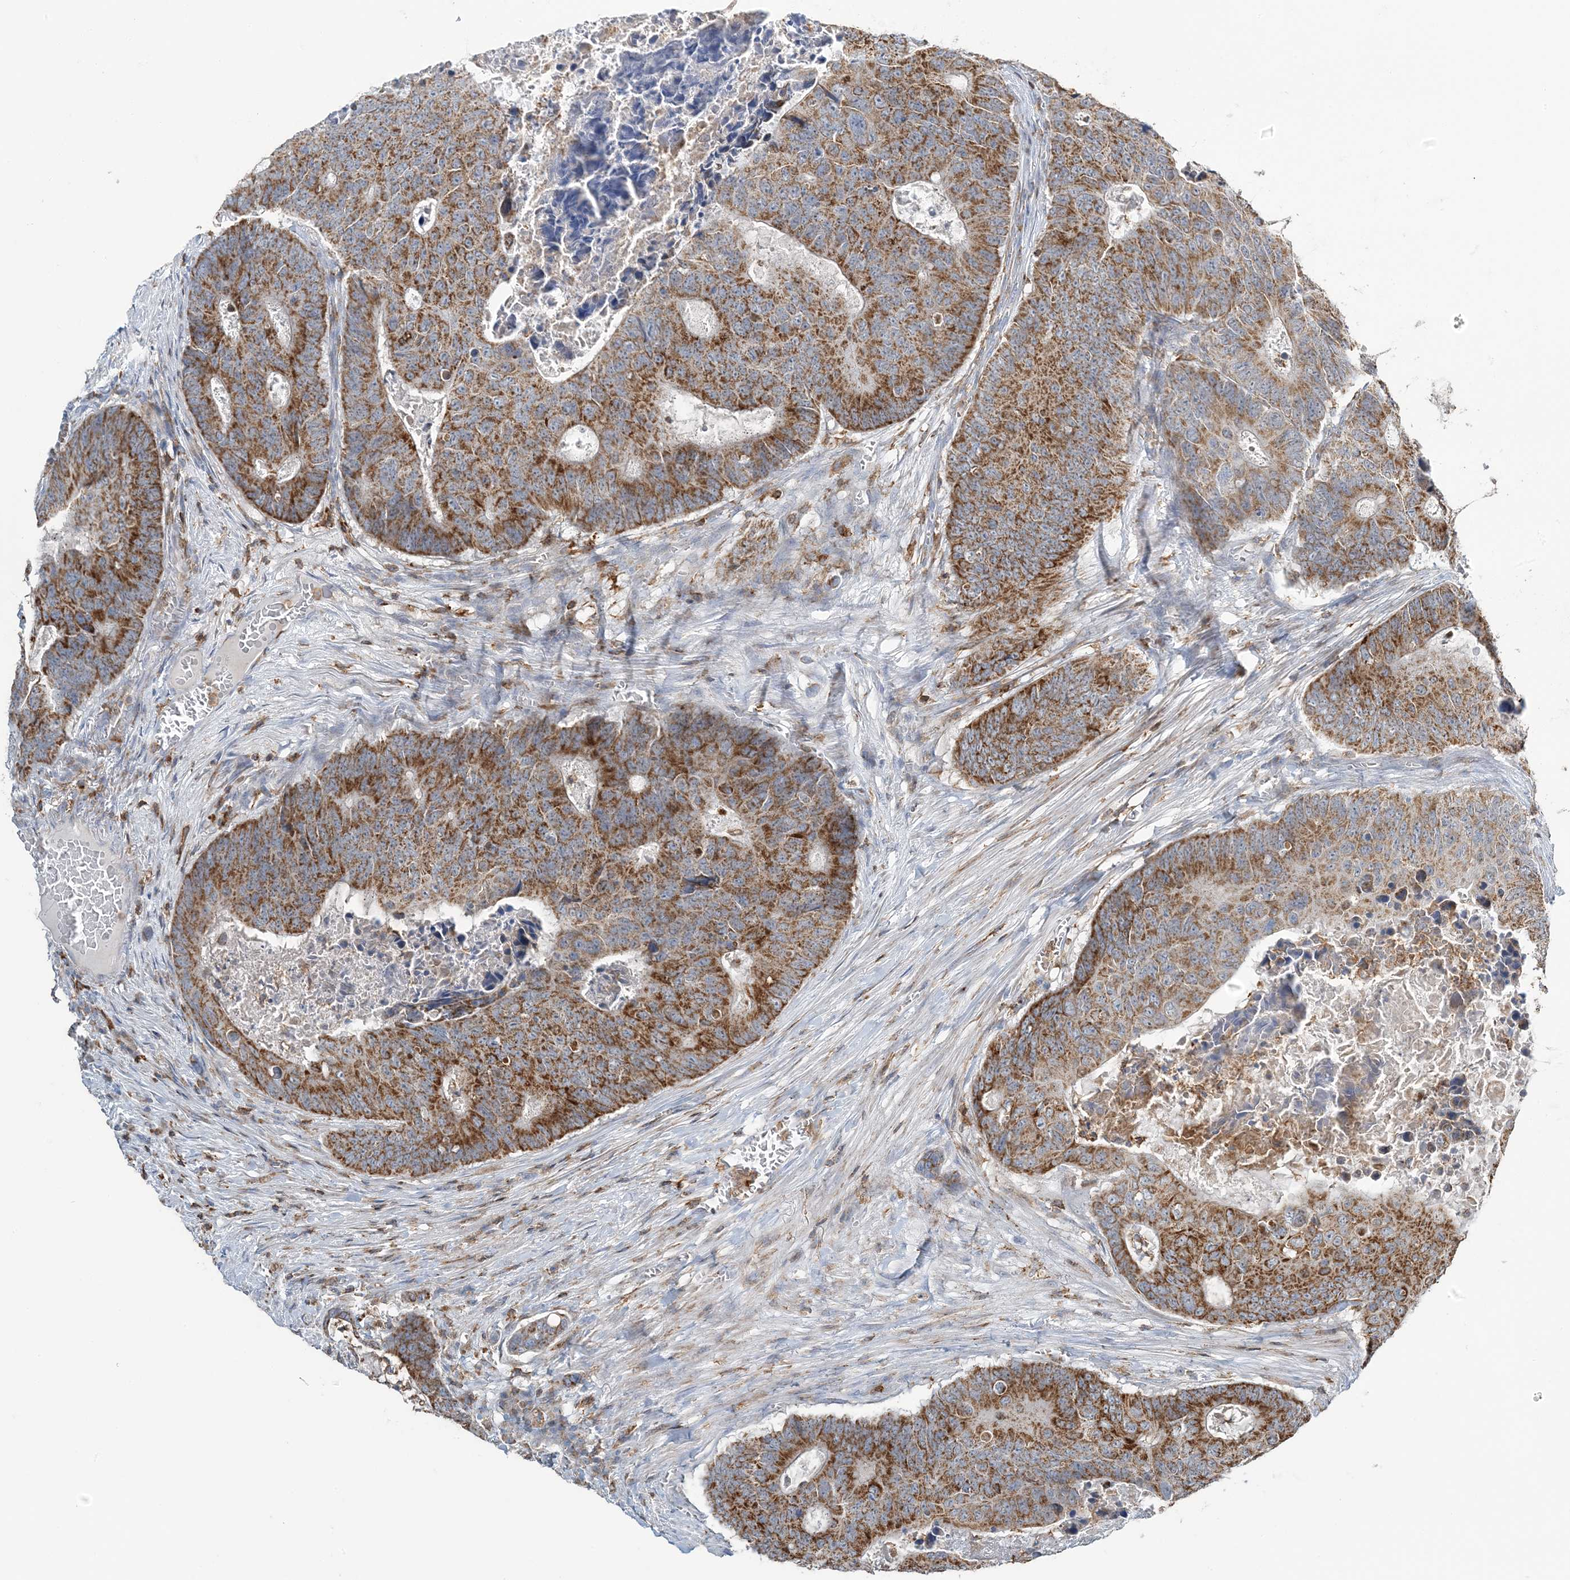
{"staining": {"intensity": "moderate", "quantity": ">75%", "location": "cytoplasmic/membranous"}, "tissue": "colorectal cancer", "cell_type": "Tumor cells", "image_type": "cancer", "snomed": [{"axis": "morphology", "description": "Adenocarcinoma, NOS"}, {"axis": "topography", "description": "Colon"}], "caption": "This image displays immunohistochemistry staining of human adenocarcinoma (colorectal), with medium moderate cytoplasmic/membranous positivity in about >75% of tumor cells.", "gene": "TMLHE", "patient": {"sex": "male", "age": 87}}